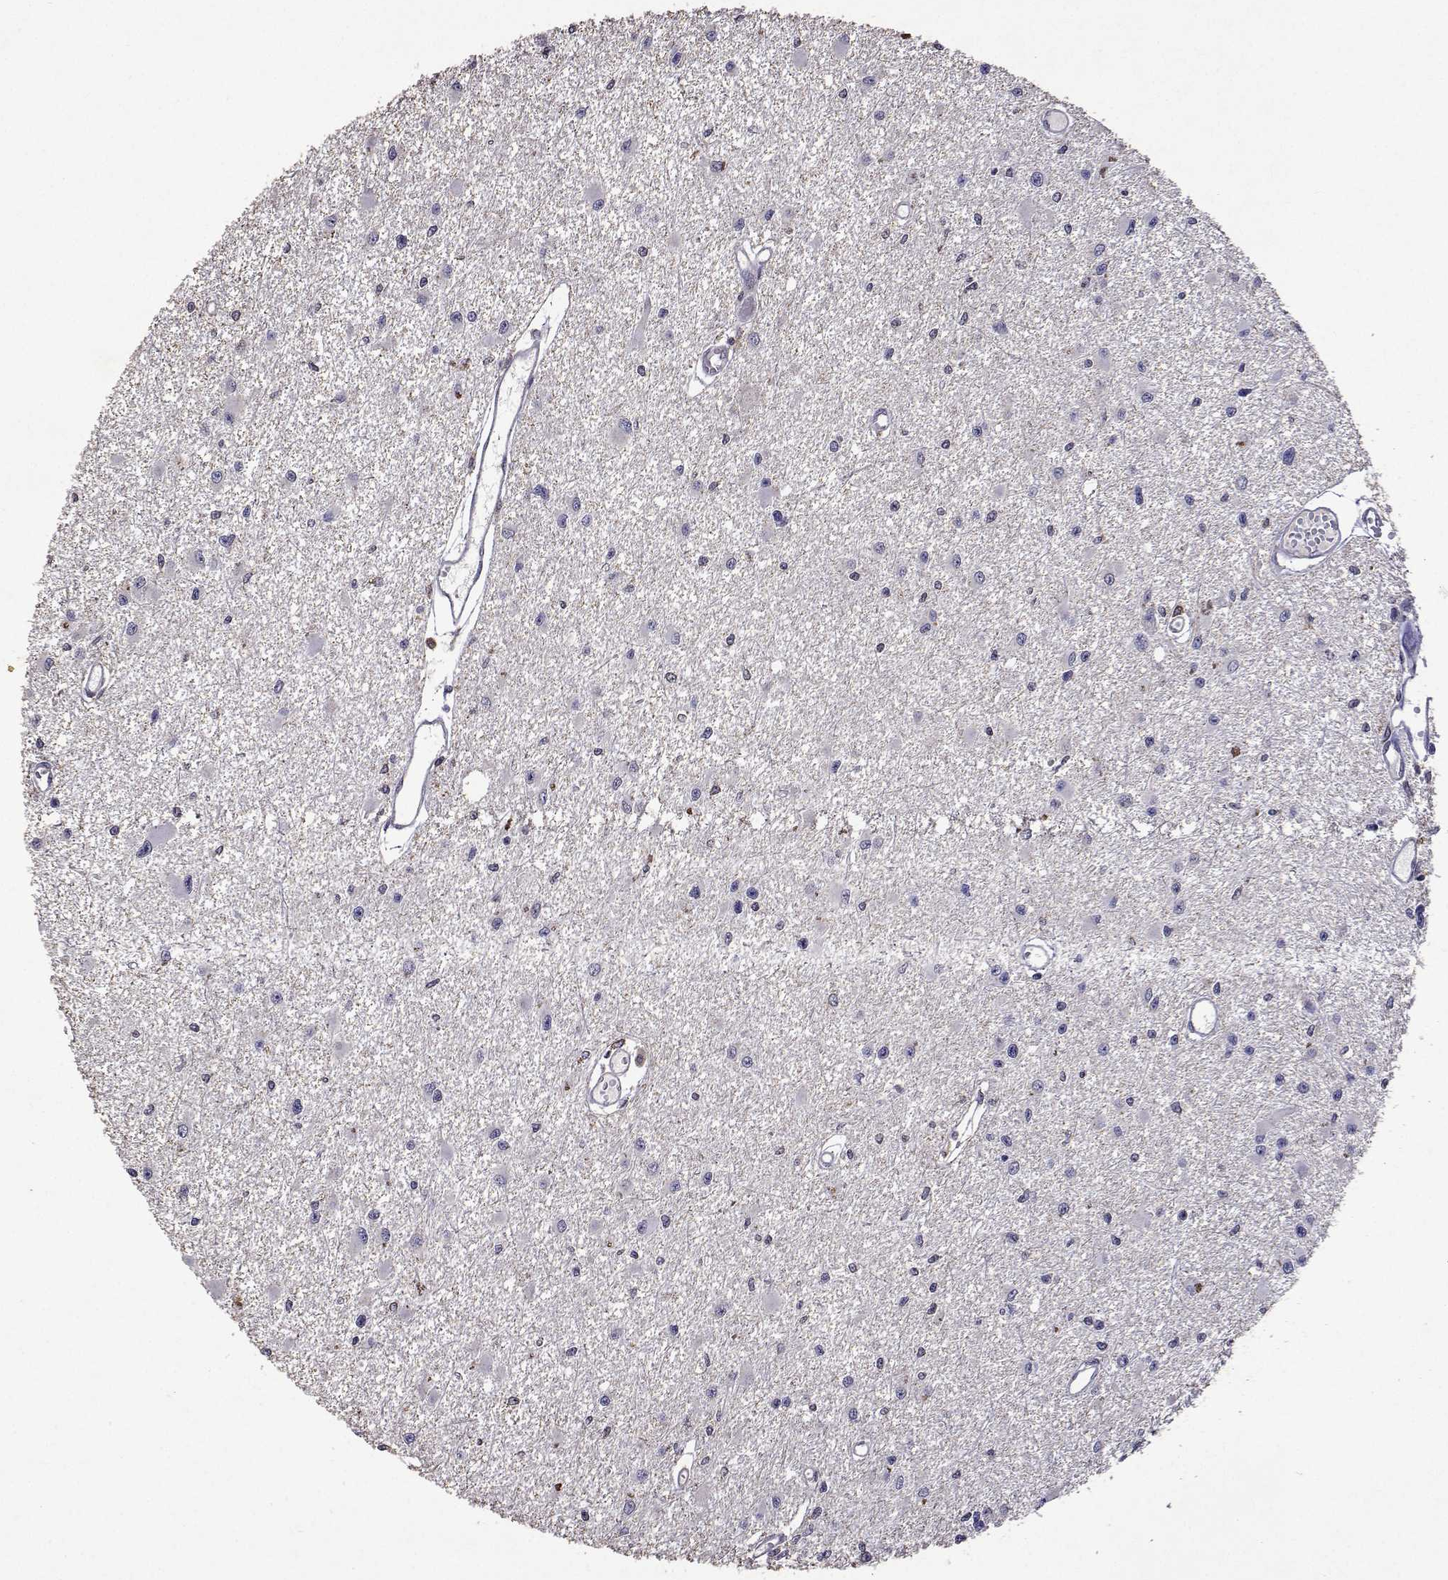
{"staining": {"intensity": "negative", "quantity": "none", "location": "none"}, "tissue": "glioma", "cell_type": "Tumor cells", "image_type": "cancer", "snomed": [{"axis": "morphology", "description": "Glioma, malignant, High grade"}, {"axis": "topography", "description": "Brain"}], "caption": "Immunohistochemistry of malignant high-grade glioma exhibits no staining in tumor cells.", "gene": "APAF1", "patient": {"sex": "male", "age": 54}}